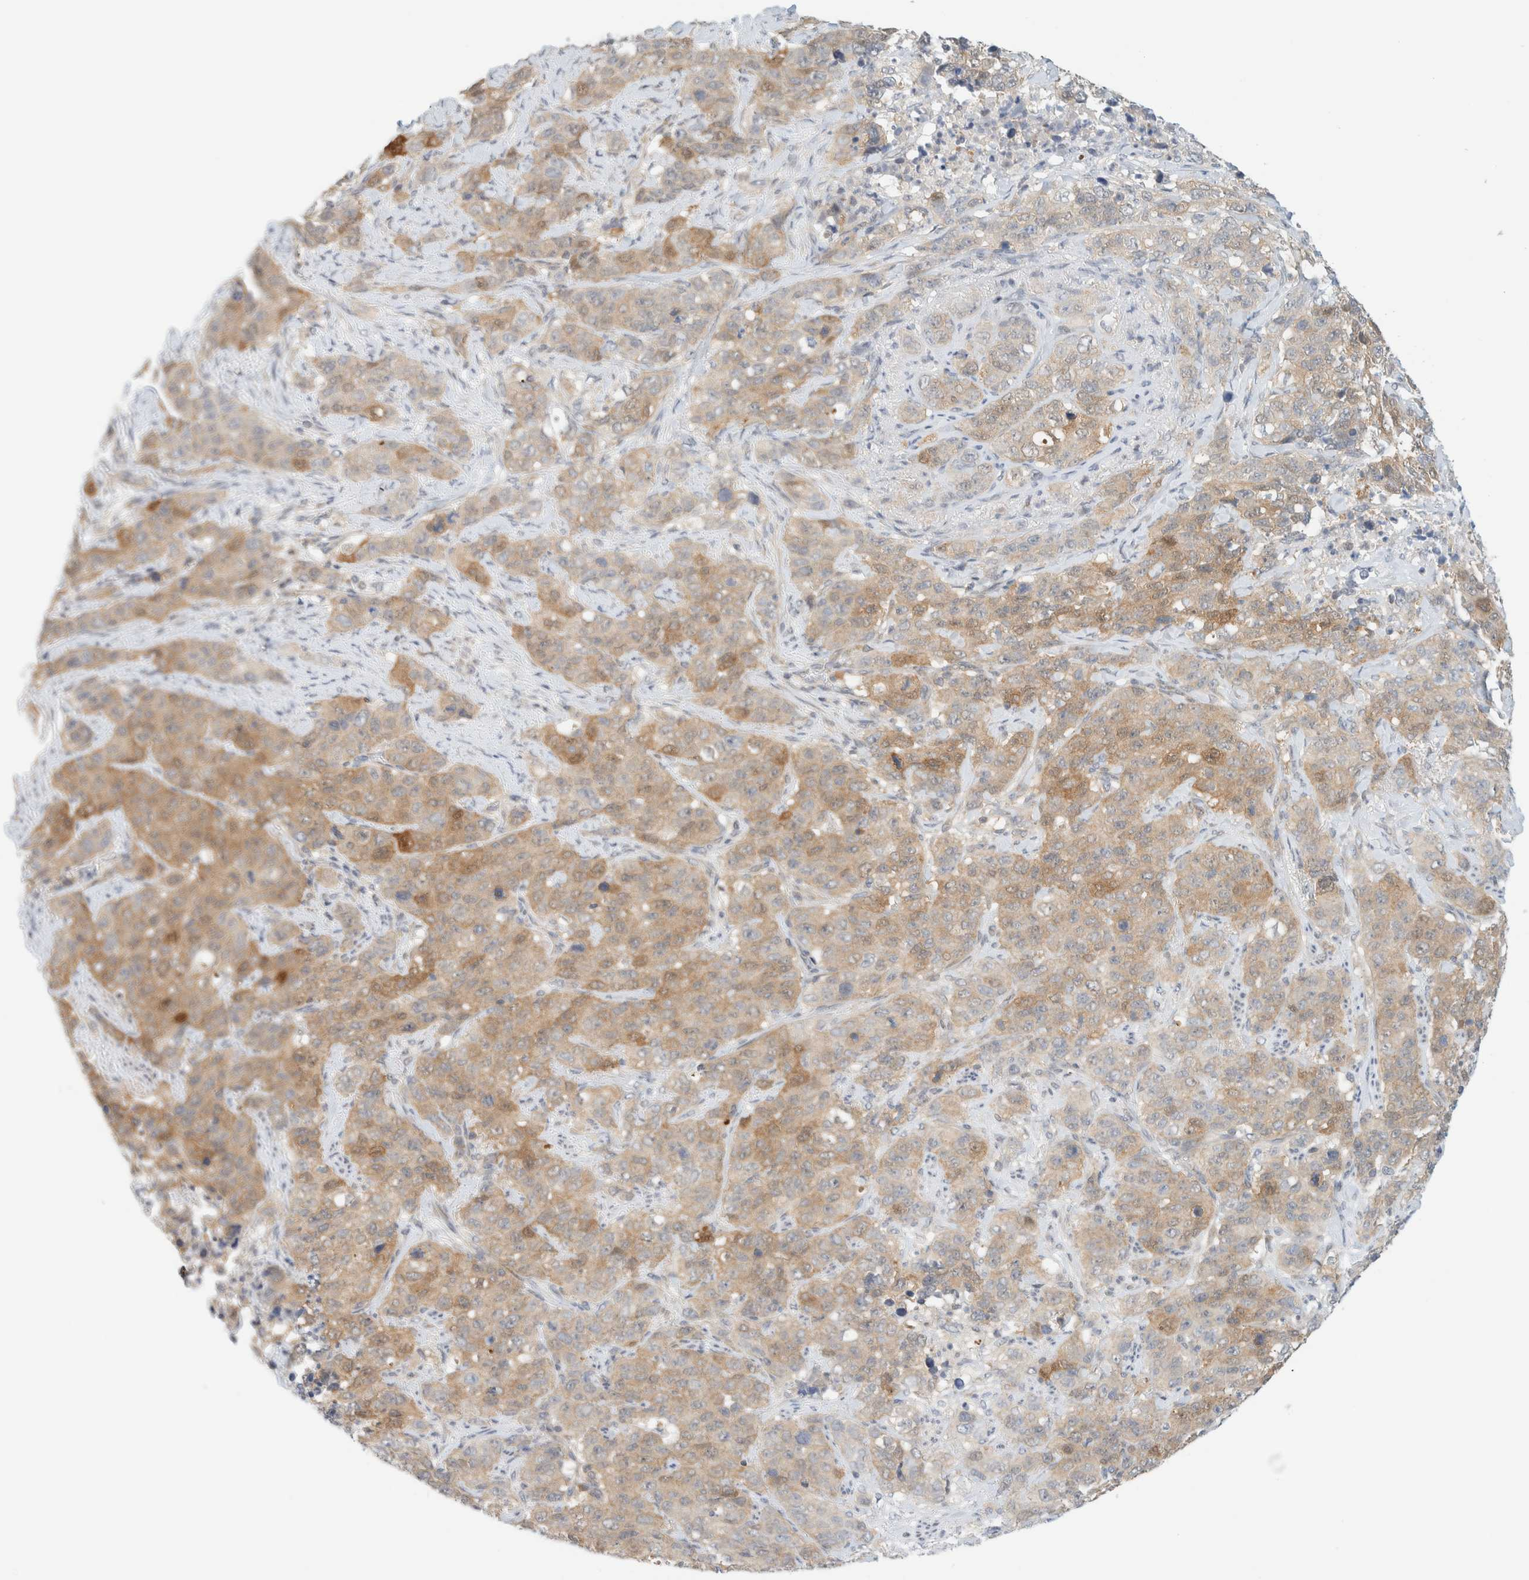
{"staining": {"intensity": "weak", "quantity": ">75%", "location": "cytoplasmic/membranous"}, "tissue": "stomach cancer", "cell_type": "Tumor cells", "image_type": "cancer", "snomed": [{"axis": "morphology", "description": "Adenocarcinoma, NOS"}, {"axis": "topography", "description": "Stomach"}], "caption": "Immunohistochemical staining of human adenocarcinoma (stomach) displays weak cytoplasmic/membranous protein staining in approximately >75% of tumor cells.", "gene": "PCYT2", "patient": {"sex": "male", "age": 48}}